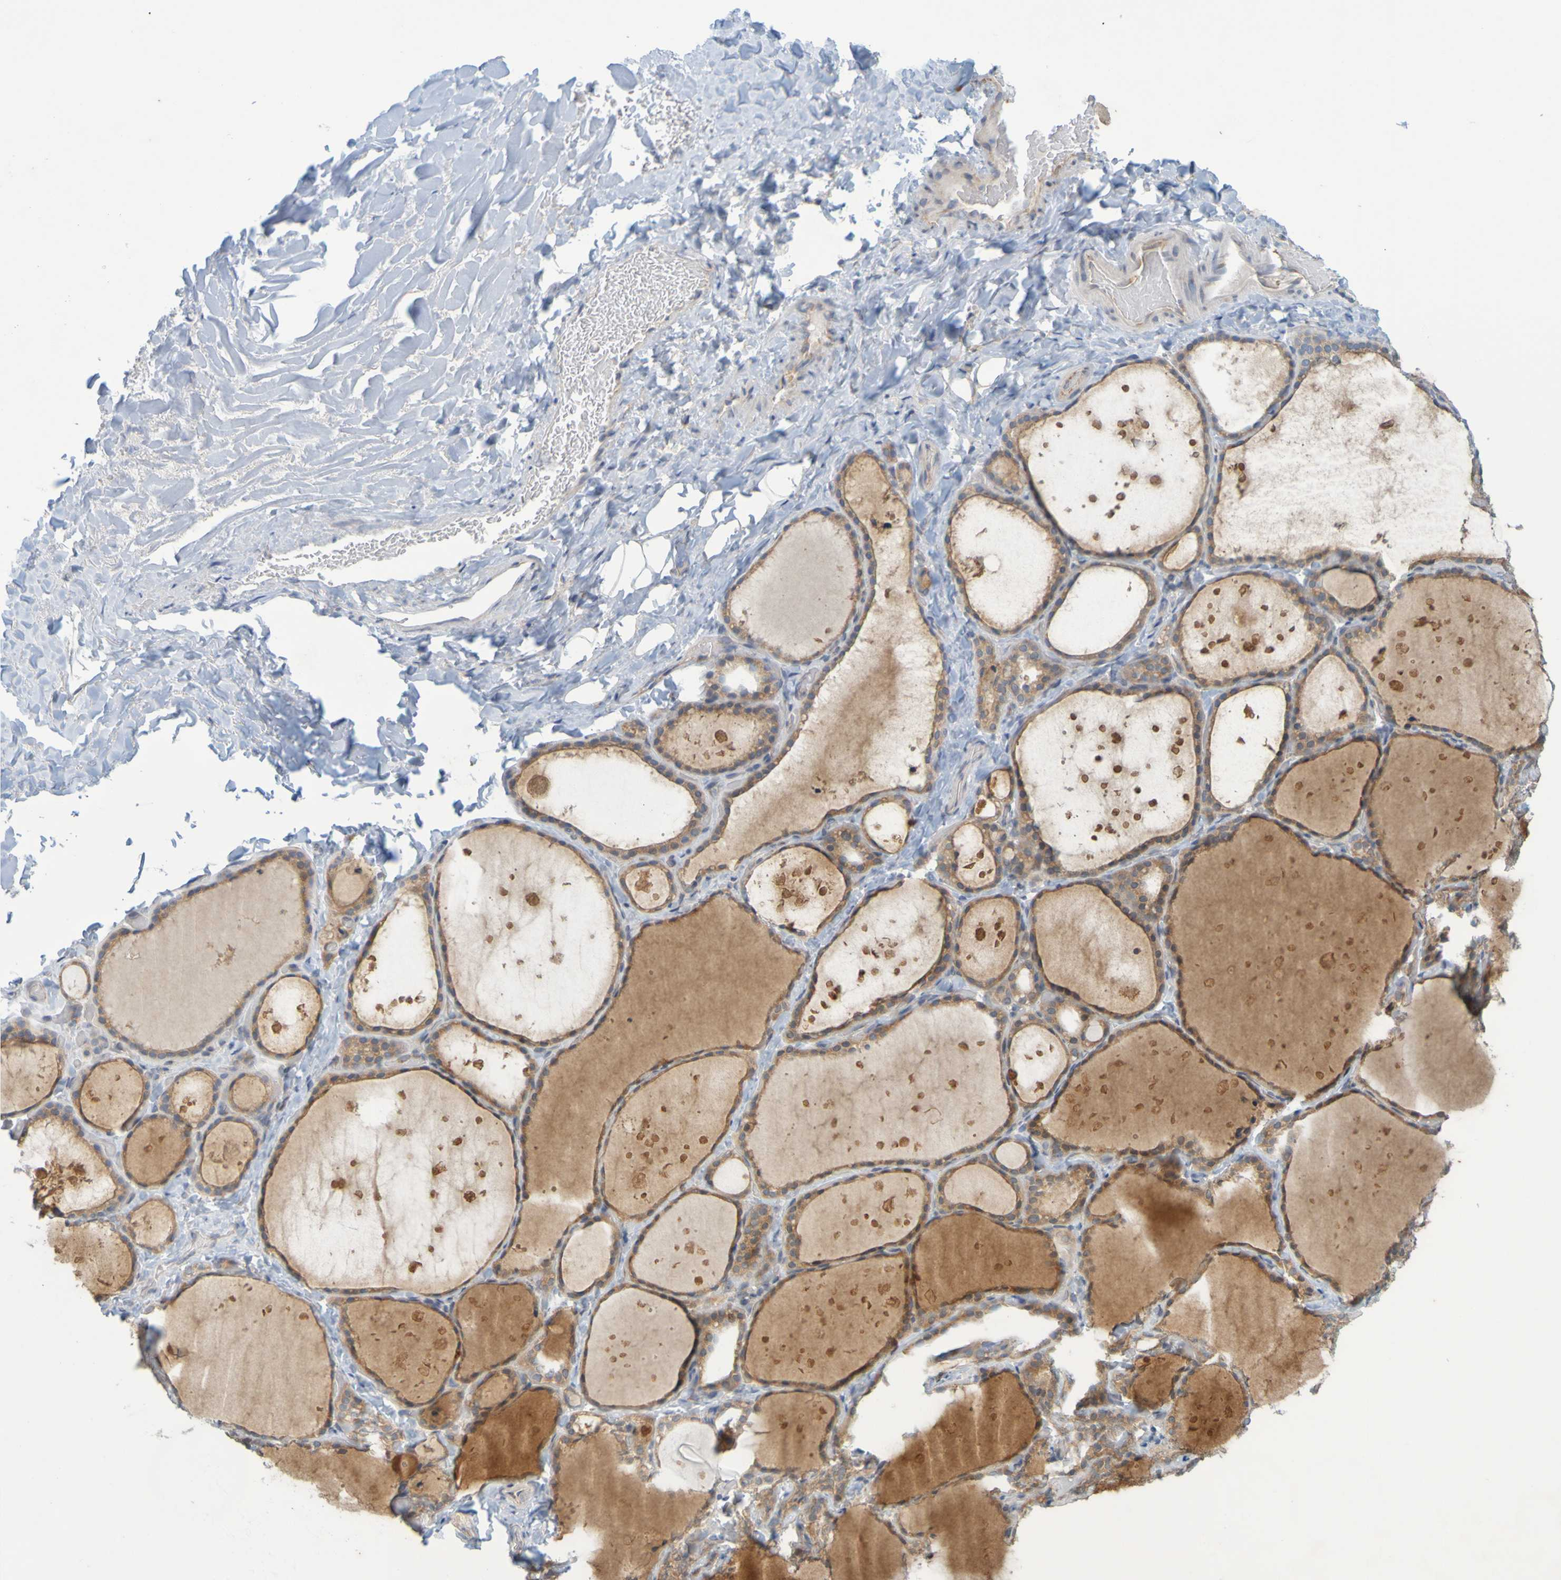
{"staining": {"intensity": "moderate", "quantity": ">75%", "location": "cytoplasmic/membranous"}, "tissue": "thyroid gland", "cell_type": "Glandular cells", "image_type": "normal", "snomed": [{"axis": "morphology", "description": "Normal tissue, NOS"}, {"axis": "topography", "description": "Thyroid gland"}], "caption": "The histopathology image displays staining of benign thyroid gland, revealing moderate cytoplasmic/membranous protein expression (brown color) within glandular cells. The staining was performed using DAB (3,3'-diaminobenzidine), with brown indicating positive protein expression. Nuclei are stained blue with hematoxylin.", "gene": "MOGS", "patient": {"sex": "female", "age": 44}}